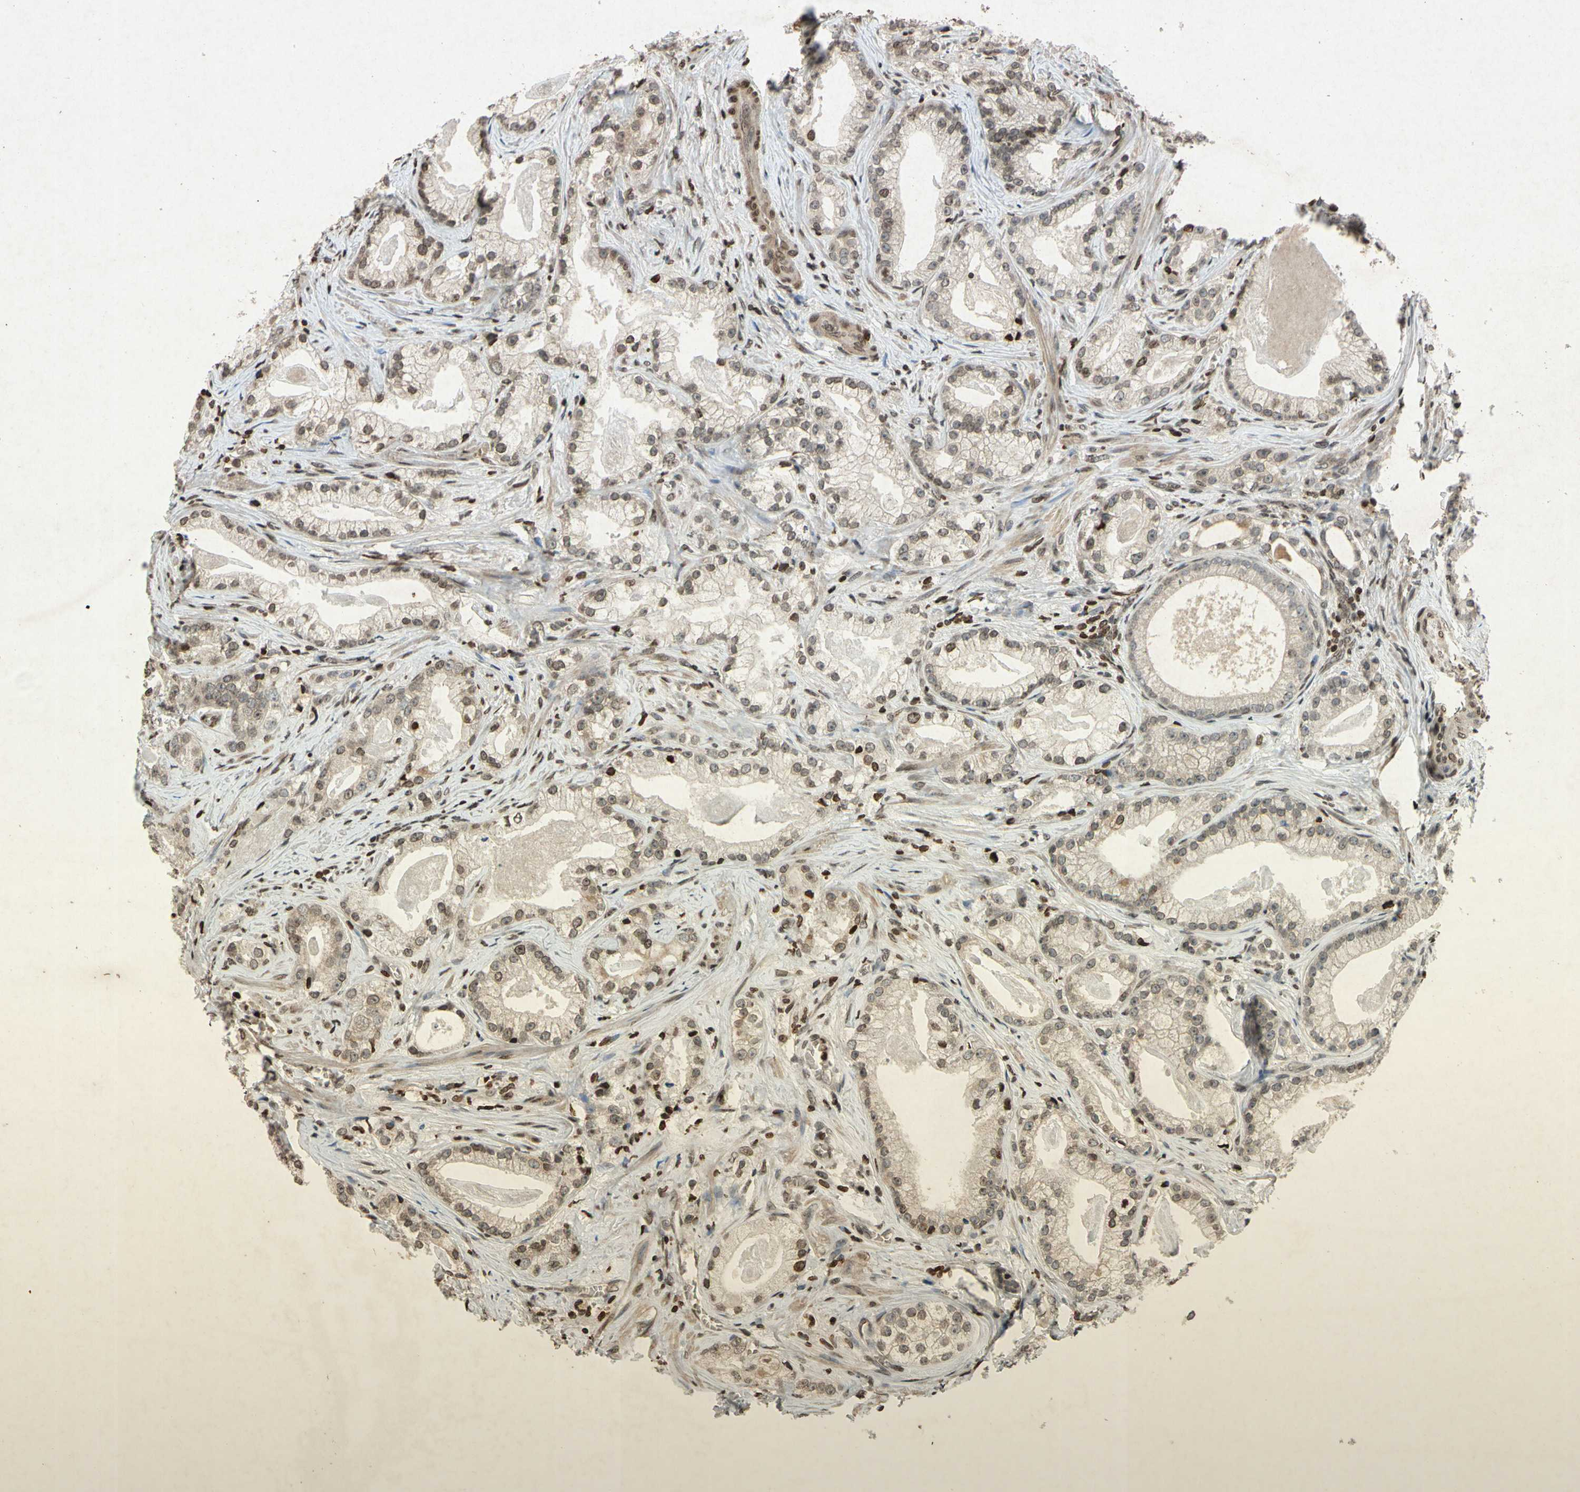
{"staining": {"intensity": "weak", "quantity": "<25%", "location": "nuclear"}, "tissue": "prostate cancer", "cell_type": "Tumor cells", "image_type": "cancer", "snomed": [{"axis": "morphology", "description": "Adenocarcinoma, Low grade"}, {"axis": "topography", "description": "Prostate"}], "caption": "Prostate cancer (adenocarcinoma (low-grade)) was stained to show a protein in brown. There is no significant expression in tumor cells. (DAB (3,3'-diaminobenzidine) immunohistochemistry, high magnification).", "gene": "HOXB3", "patient": {"sex": "male", "age": 59}}